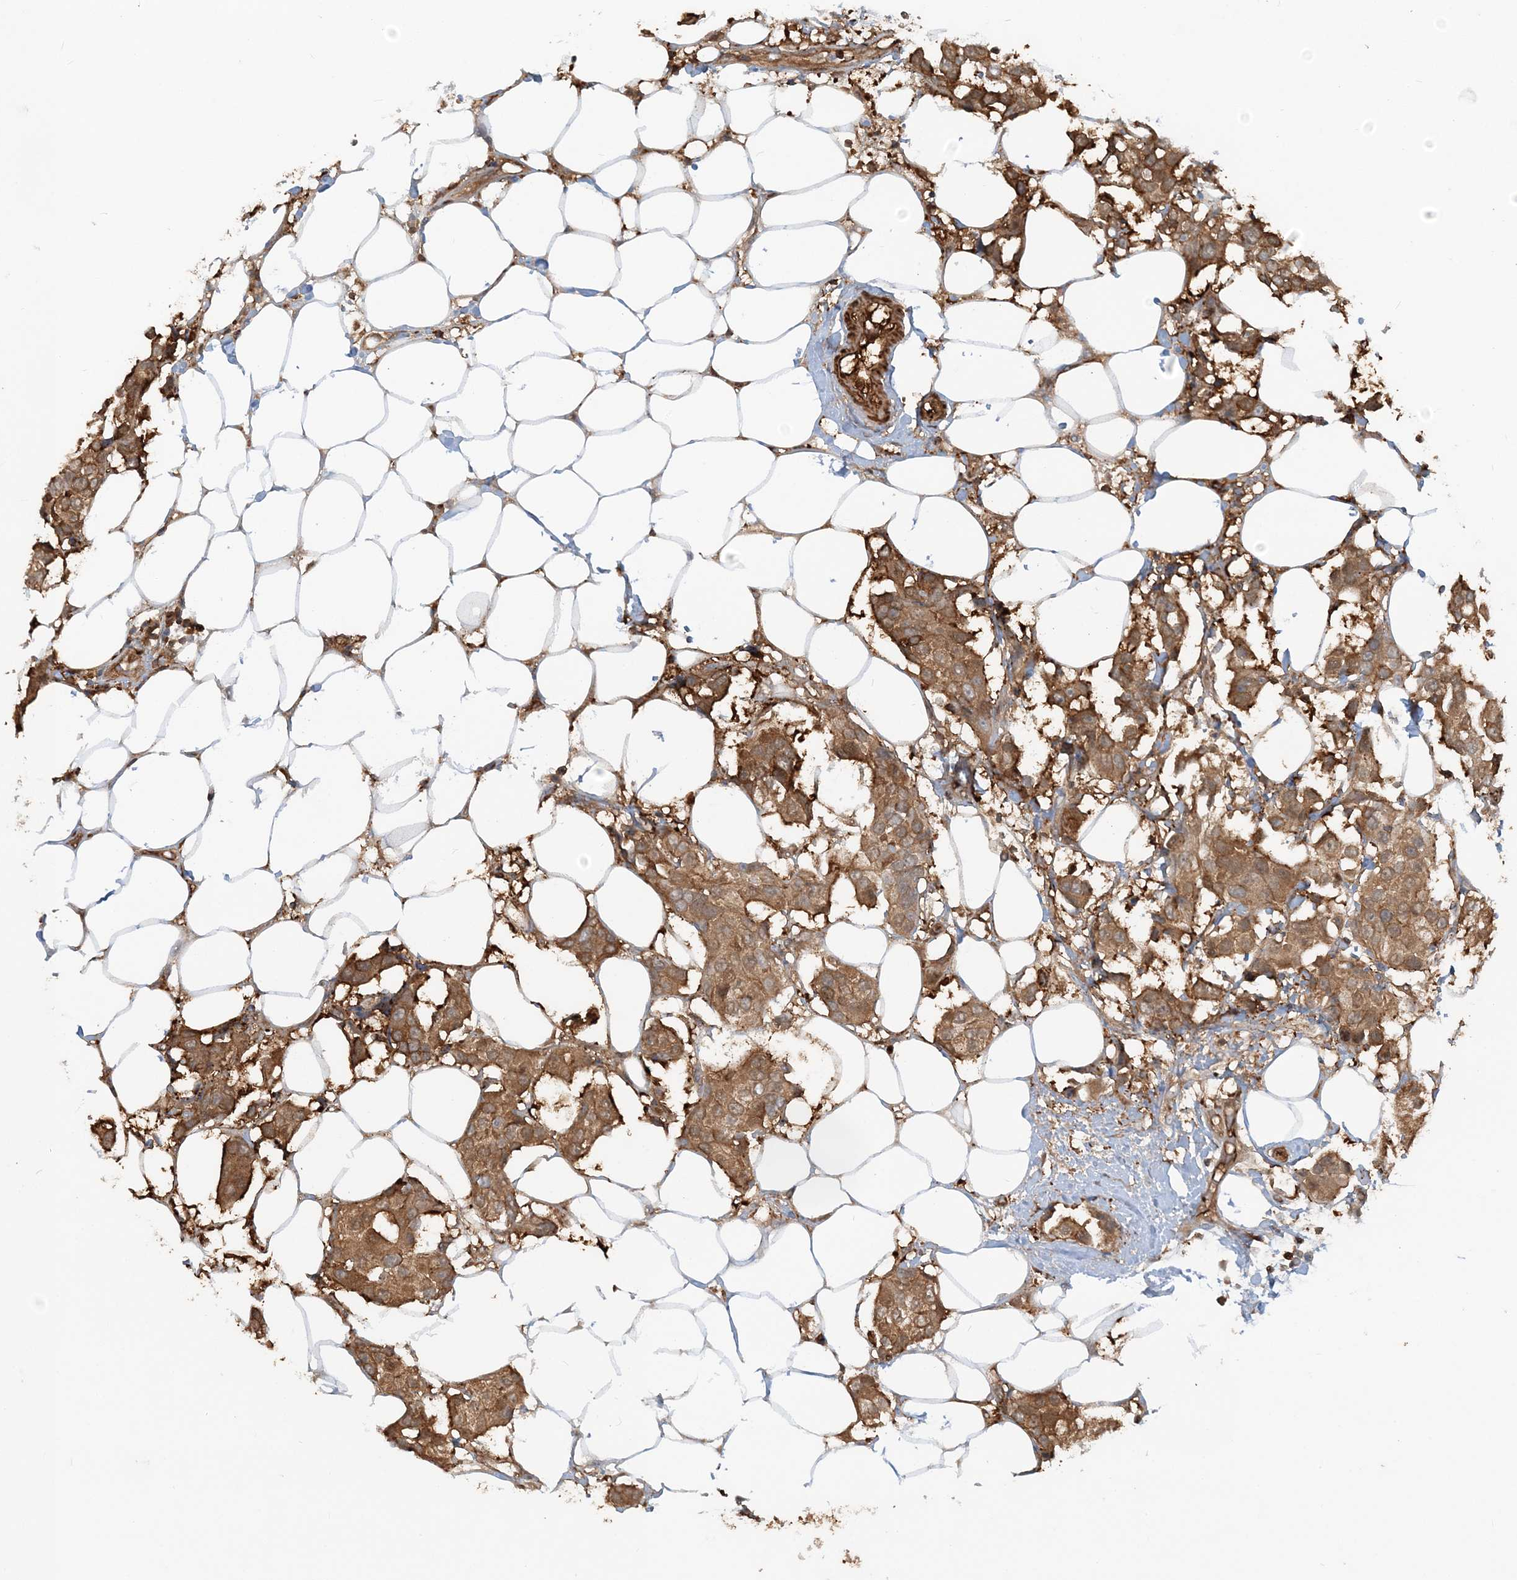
{"staining": {"intensity": "moderate", "quantity": ">75%", "location": "cytoplasmic/membranous"}, "tissue": "breast cancer", "cell_type": "Tumor cells", "image_type": "cancer", "snomed": [{"axis": "morphology", "description": "Normal tissue, NOS"}, {"axis": "morphology", "description": "Duct carcinoma"}, {"axis": "topography", "description": "Breast"}], "caption": "High-power microscopy captured an immunohistochemistry (IHC) micrograph of intraductal carcinoma (breast), revealing moderate cytoplasmic/membranous expression in approximately >75% of tumor cells. (DAB (3,3'-diaminobenzidine) IHC with brightfield microscopy, high magnification).", "gene": "DSTN", "patient": {"sex": "female", "age": 39}}